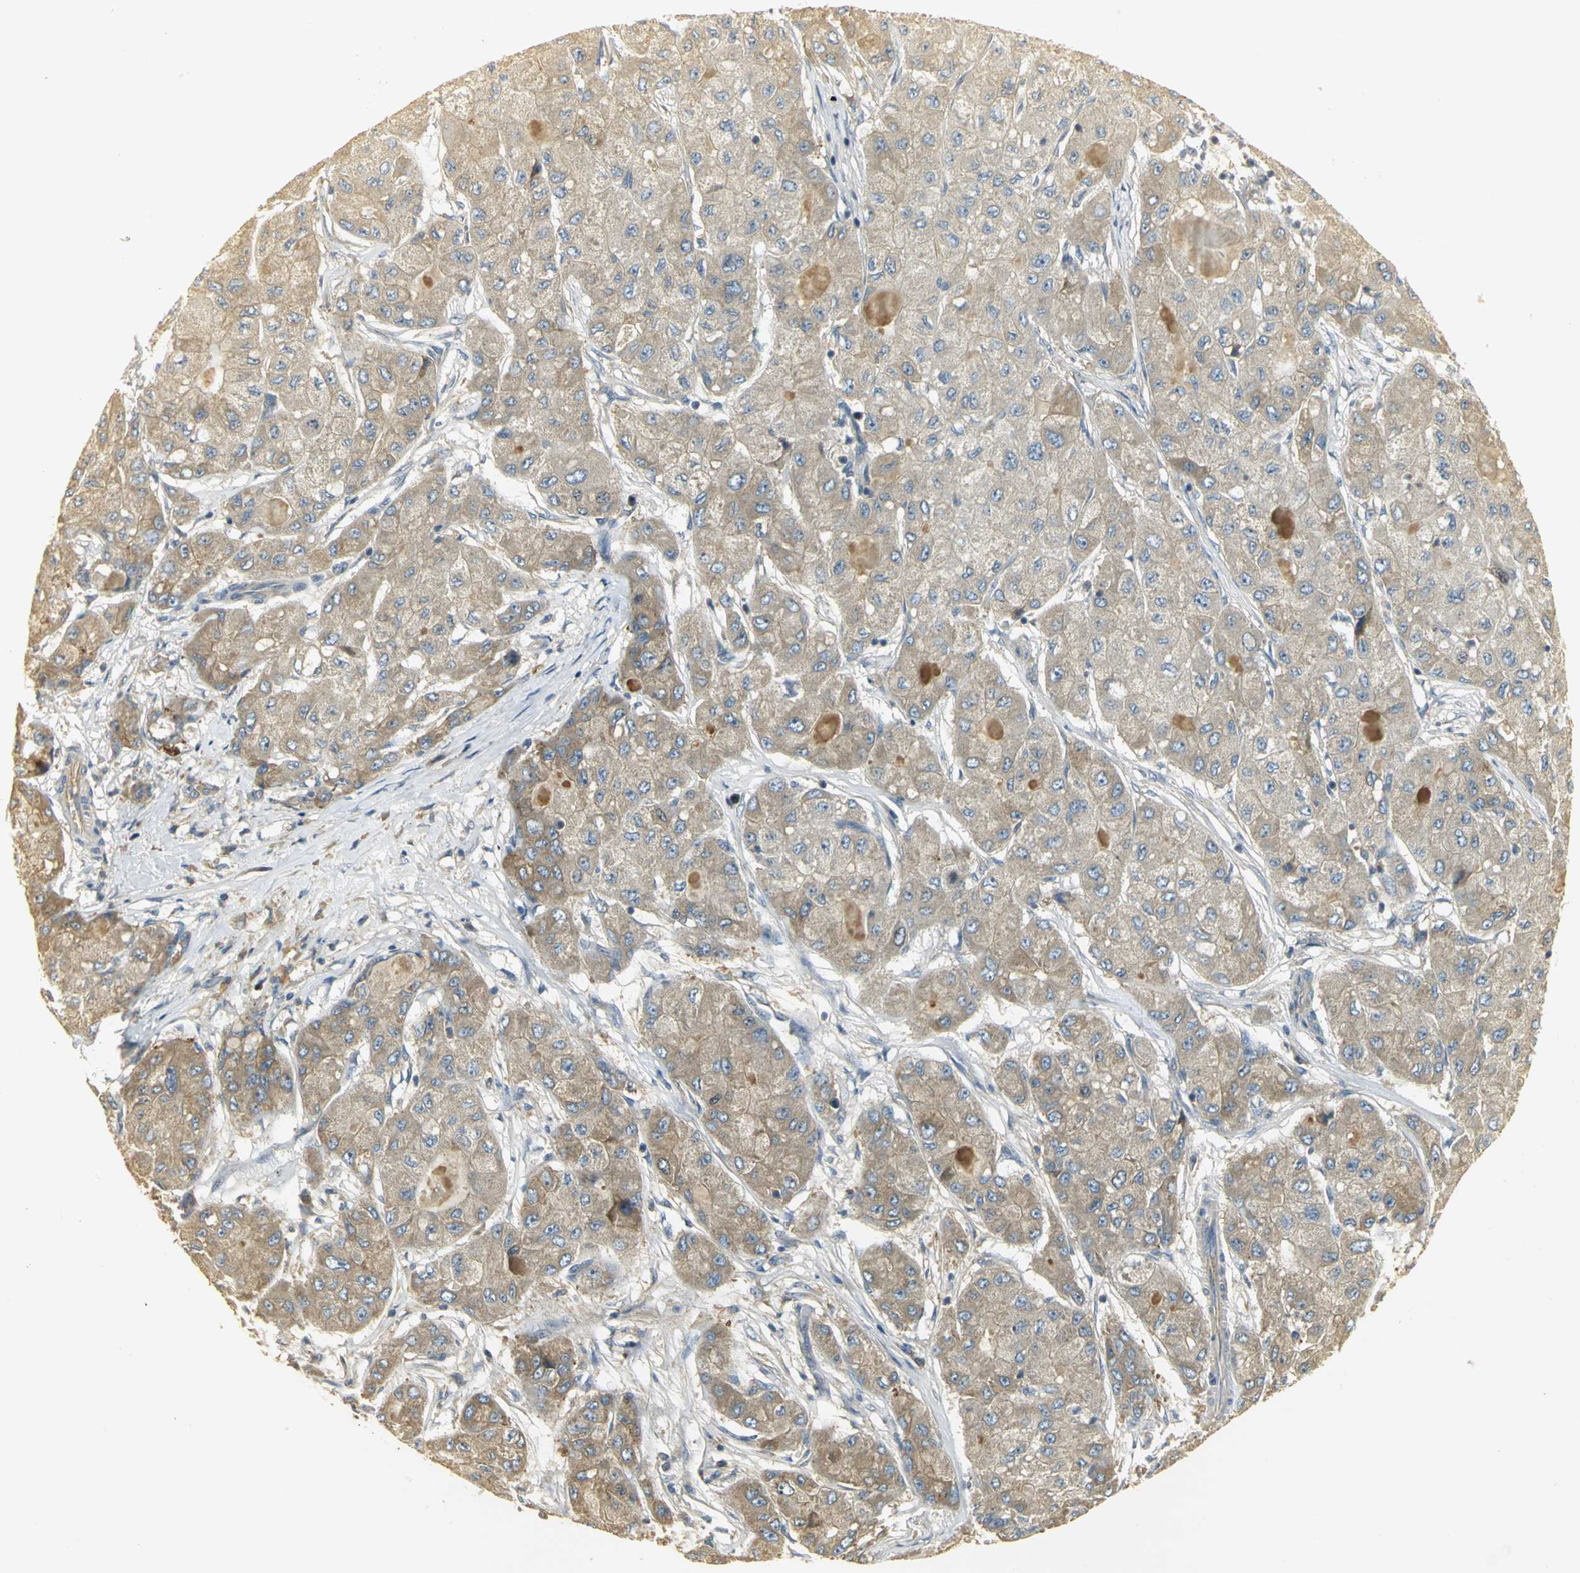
{"staining": {"intensity": "moderate", "quantity": ">75%", "location": "cytoplasmic/membranous"}, "tissue": "liver cancer", "cell_type": "Tumor cells", "image_type": "cancer", "snomed": [{"axis": "morphology", "description": "Carcinoma, Hepatocellular, NOS"}, {"axis": "topography", "description": "Liver"}], "caption": "Immunohistochemical staining of human liver cancer demonstrates medium levels of moderate cytoplasmic/membranous staining in approximately >75% of tumor cells. The staining was performed using DAB (3,3'-diaminobenzidine), with brown indicating positive protein expression. Nuclei are stained blue with hematoxylin.", "gene": "RARS1", "patient": {"sex": "male", "age": 80}}